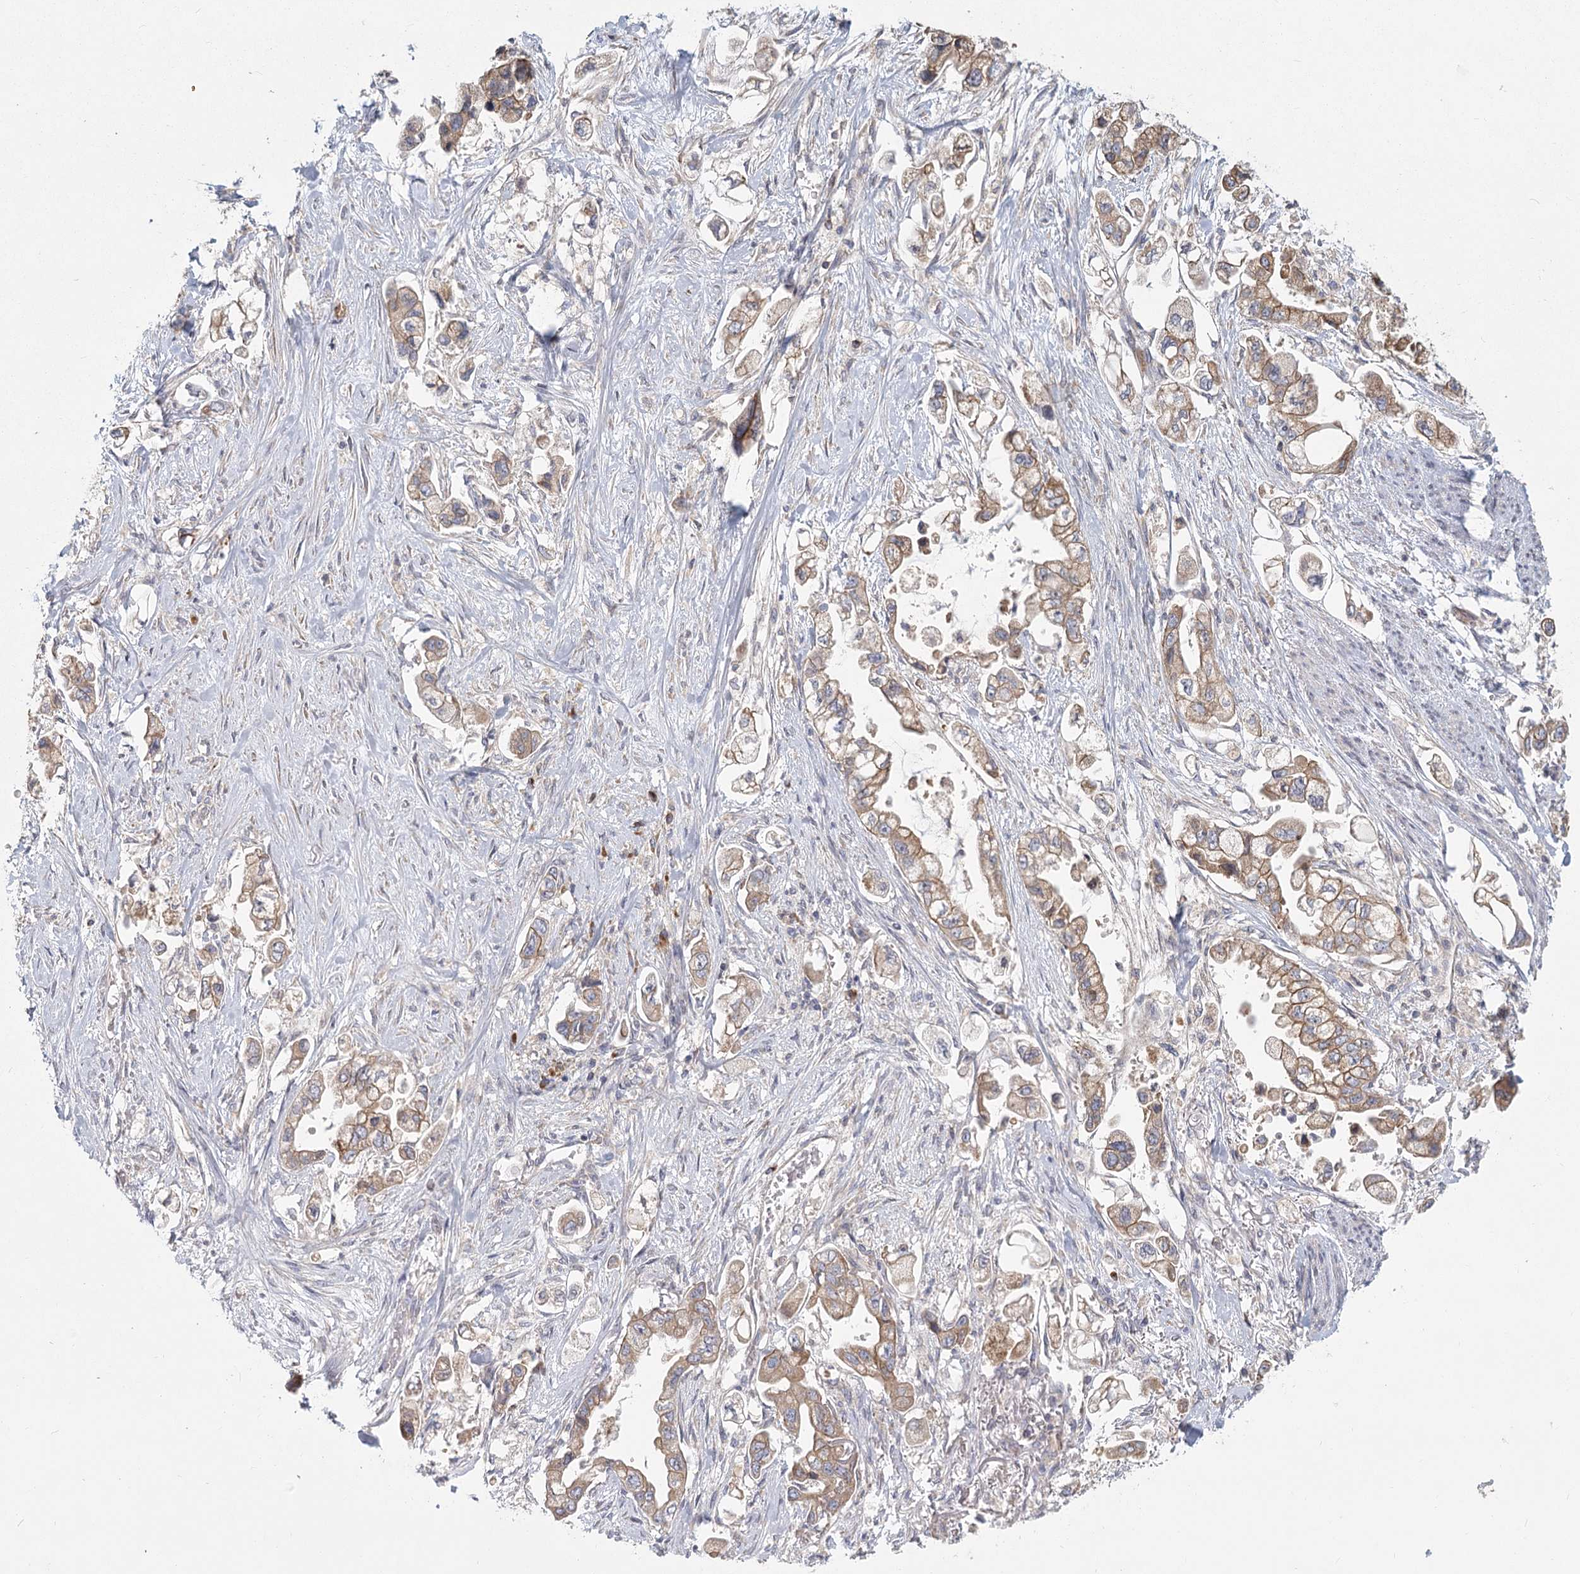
{"staining": {"intensity": "moderate", "quantity": ">75%", "location": "cytoplasmic/membranous"}, "tissue": "stomach cancer", "cell_type": "Tumor cells", "image_type": "cancer", "snomed": [{"axis": "morphology", "description": "Adenocarcinoma, NOS"}, {"axis": "topography", "description": "Stomach"}], "caption": "Protein analysis of stomach cancer tissue exhibits moderate cytoplasmic/membranous positivity in approximately >75% of tumor cells.", "gene": "CNTLN", "patient": {"sex": "male", "age": 62}}